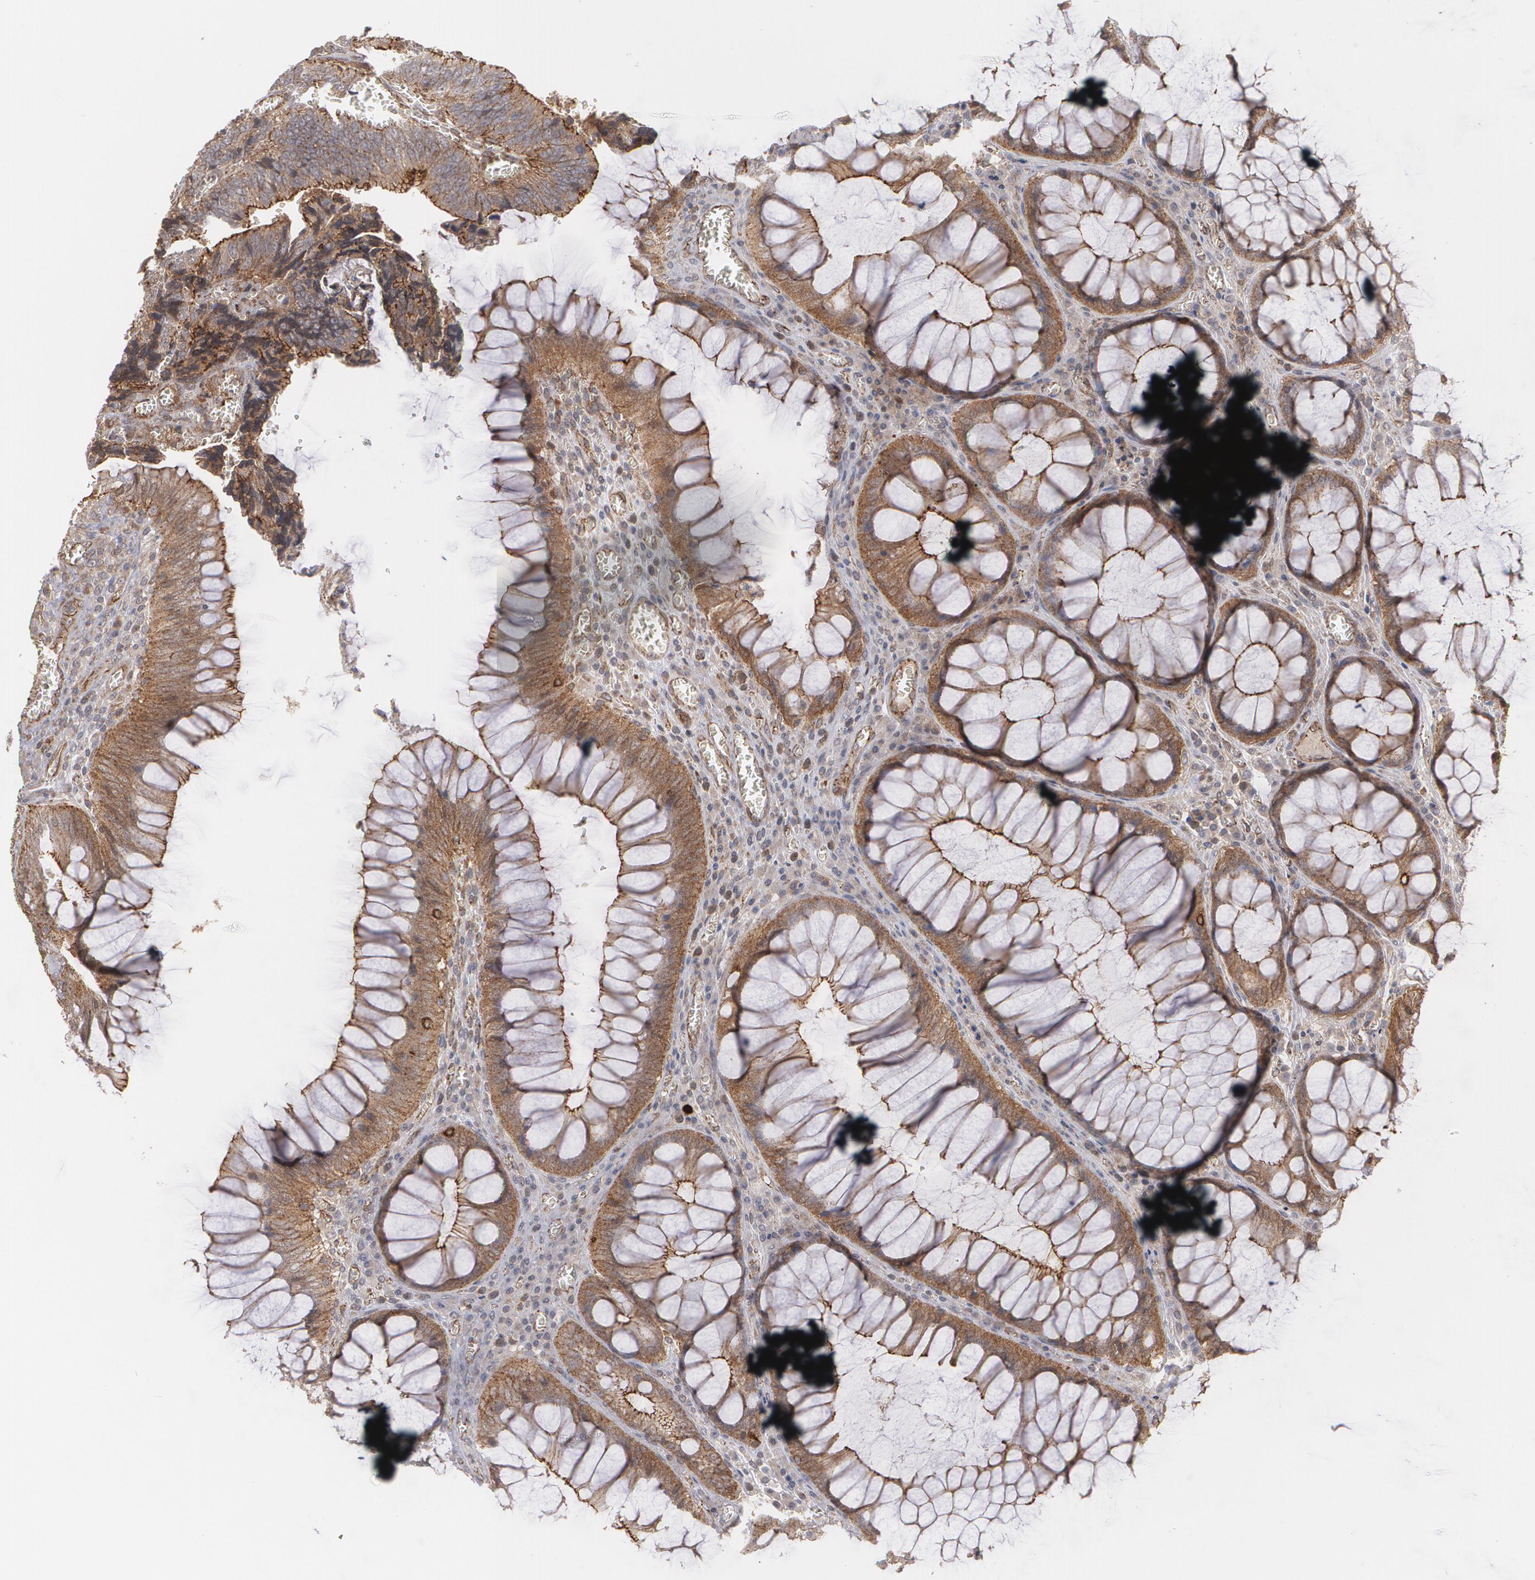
{"staining": {"intensity": "moderate", "quantity": ">75%", "location": "cytoplasmic/membranous"}, "tissue": "colorectal cancer", "cell_type": "Tumor cells", "image_type": "cancer", "snomed": [{"axis": "morphology", "description": "Adenocarcinoma, NOS"}, {"axis": "topography", "description": "Colon"}], "caption": "Tumor cells demonstrate moderate cytoplasmic/membranous positivity in approximately >75% of cells in adenocarcinoma (colorectal).", "gene": "TJP1", "patient": {"sex": "male", "age": 72}}